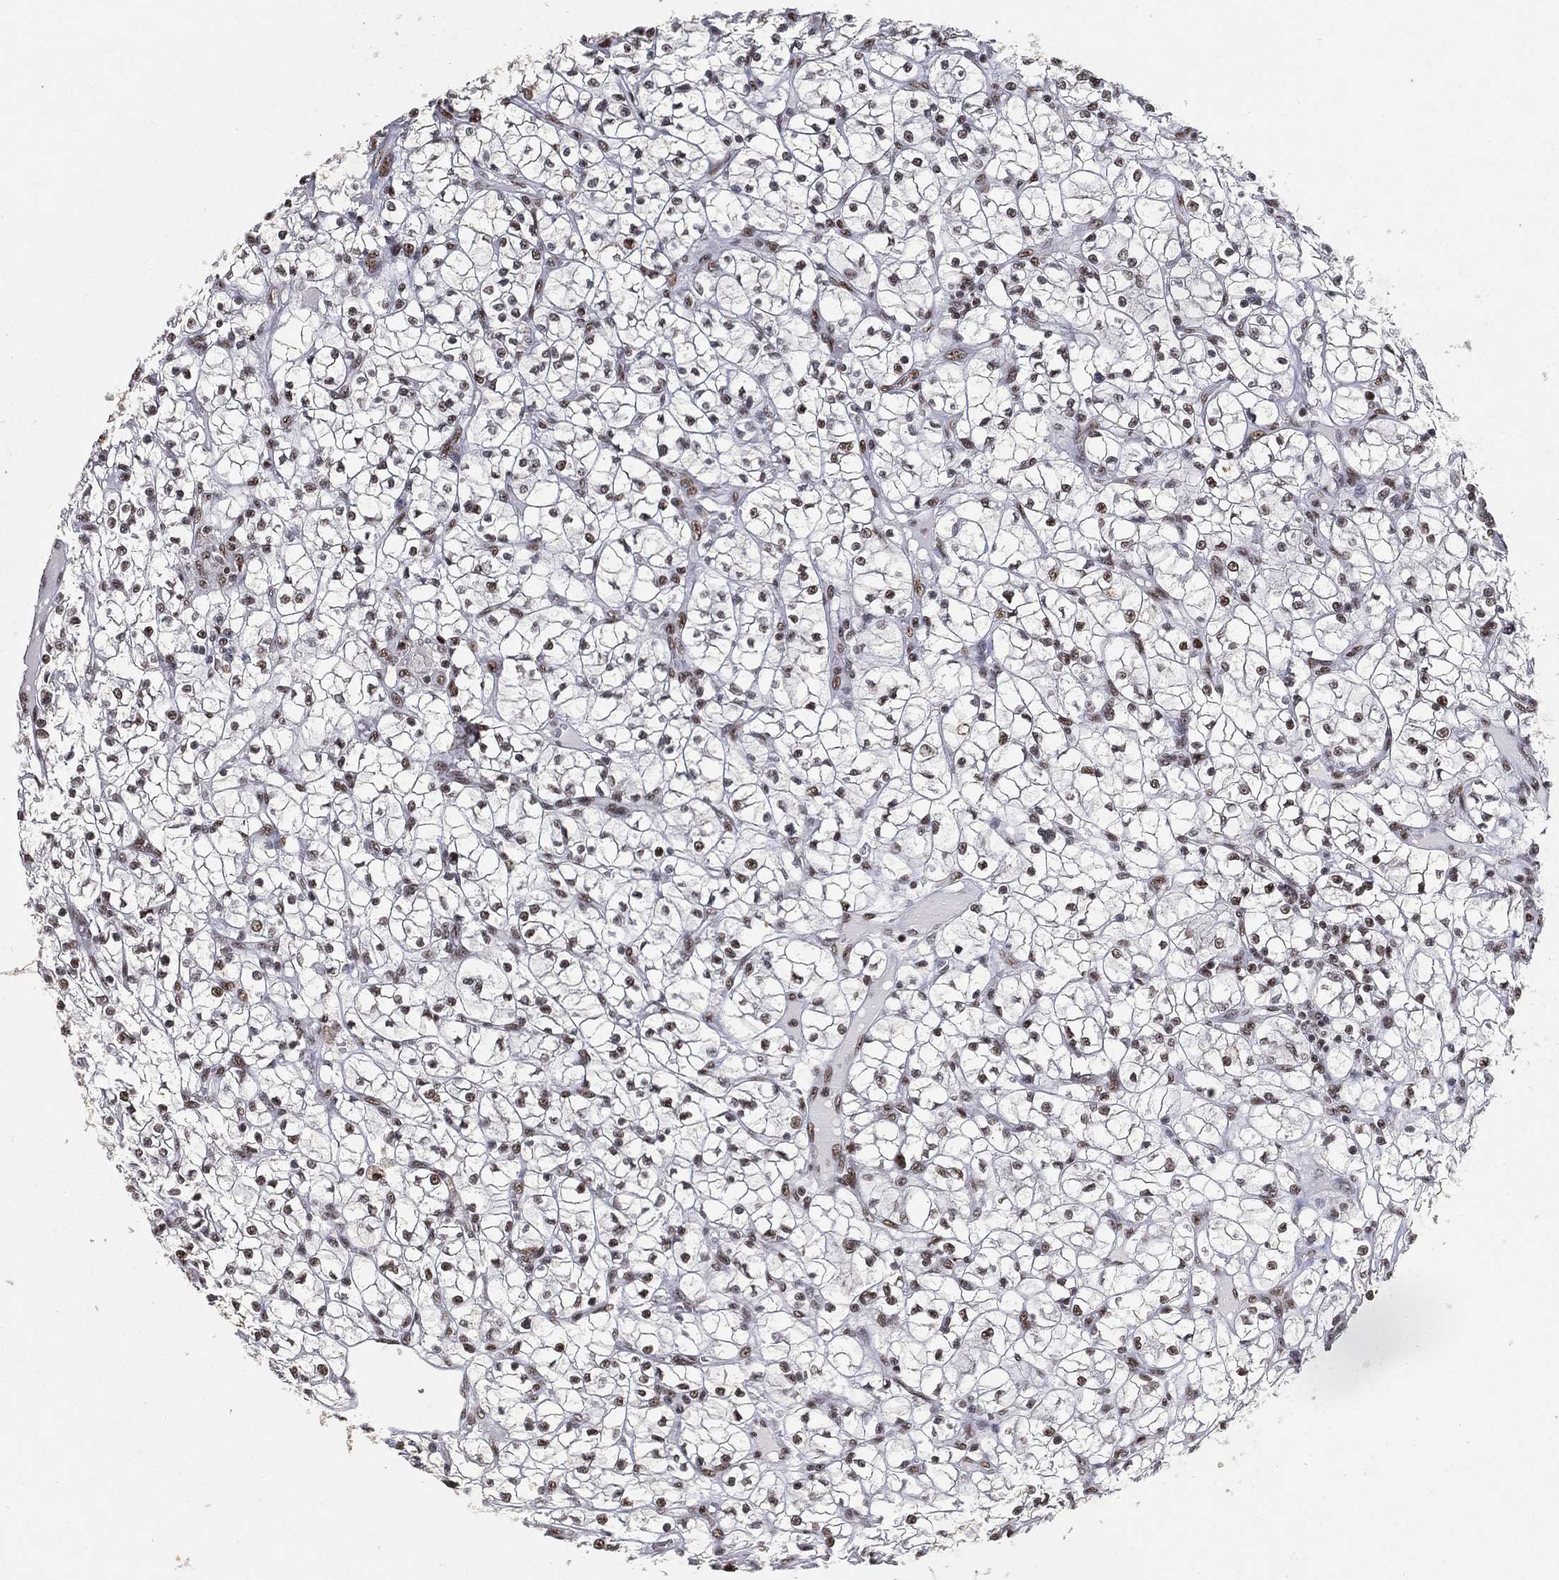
{"staining": {"intensity": "moderate", "quantity": "25%-75%", "location": "nuclear"}, "tissue": "renal cancer", "cell_type": "Tumor cells", "image_type": "cancer", "snomed": [{"axis": "morphology", "description": "Adenocarcinoma, NOS"}, {"axis": "topography", "description": "Kidney"}], "caption": "Protein staining by immunohistochemistry reveals moderate nuclear positivity in about 25%-75% of tumor cells in renal cancer. (Brightfield microscopy of DAB IHC at high magnification).", "gene": "DDX27", "patient": {"sex": "female", "age": 64}}